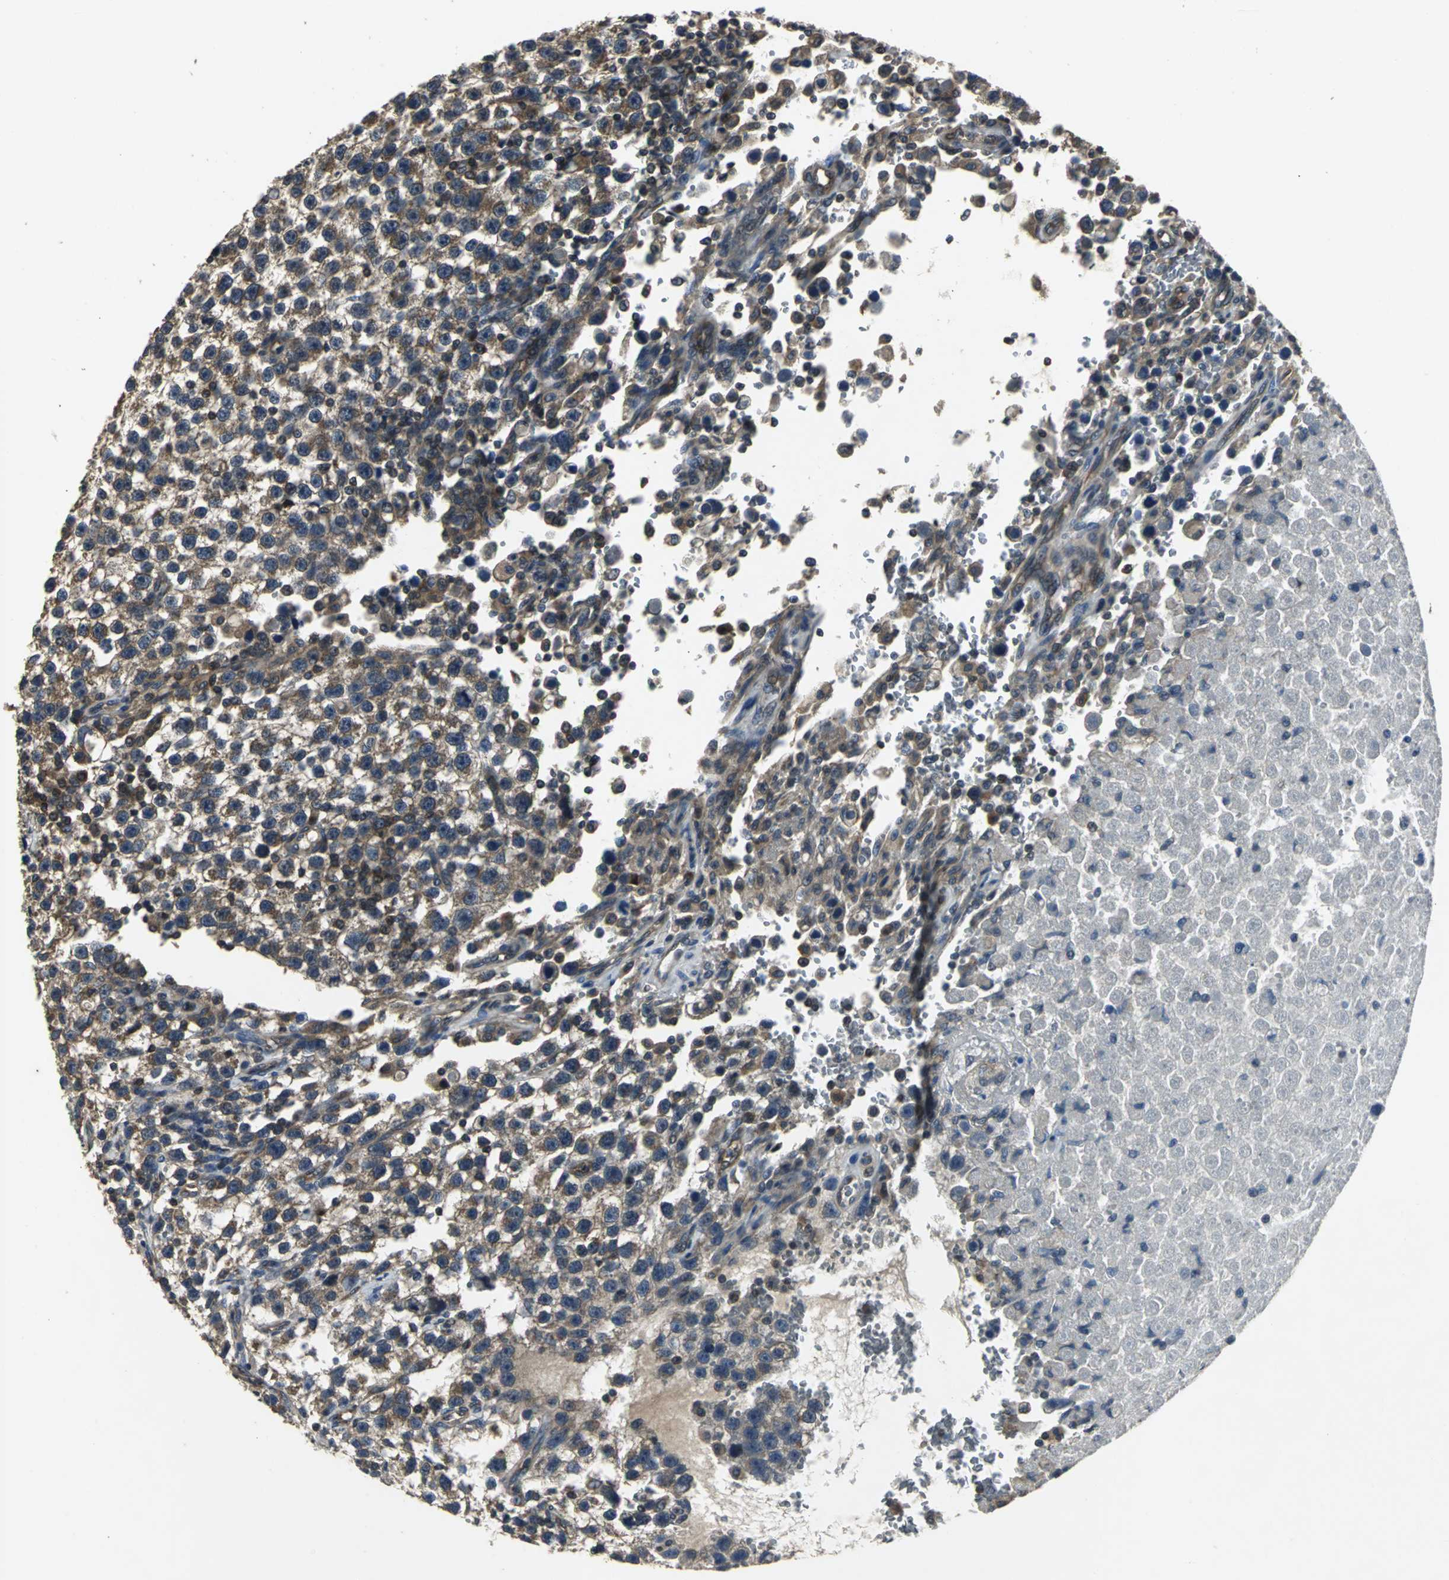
{"staining": {"intensity": "moderate", "quantity": ">75%", "location": "cytoplasmic/membranous"}, "tissue": "testis cancer", "cell_type": "Tumor cells", "image_type": "cancer", "snomed": [{"axis": "morphology", "description": "Seminoma, NOS"}, {"axis": "topography", "description": "Testis"}], "caption": "Testis cancer stained with a protein marker exhibits moderate staining in tumor cells.", "gene": "IRF3", "patient": {"sex": "male", "age": 33}}